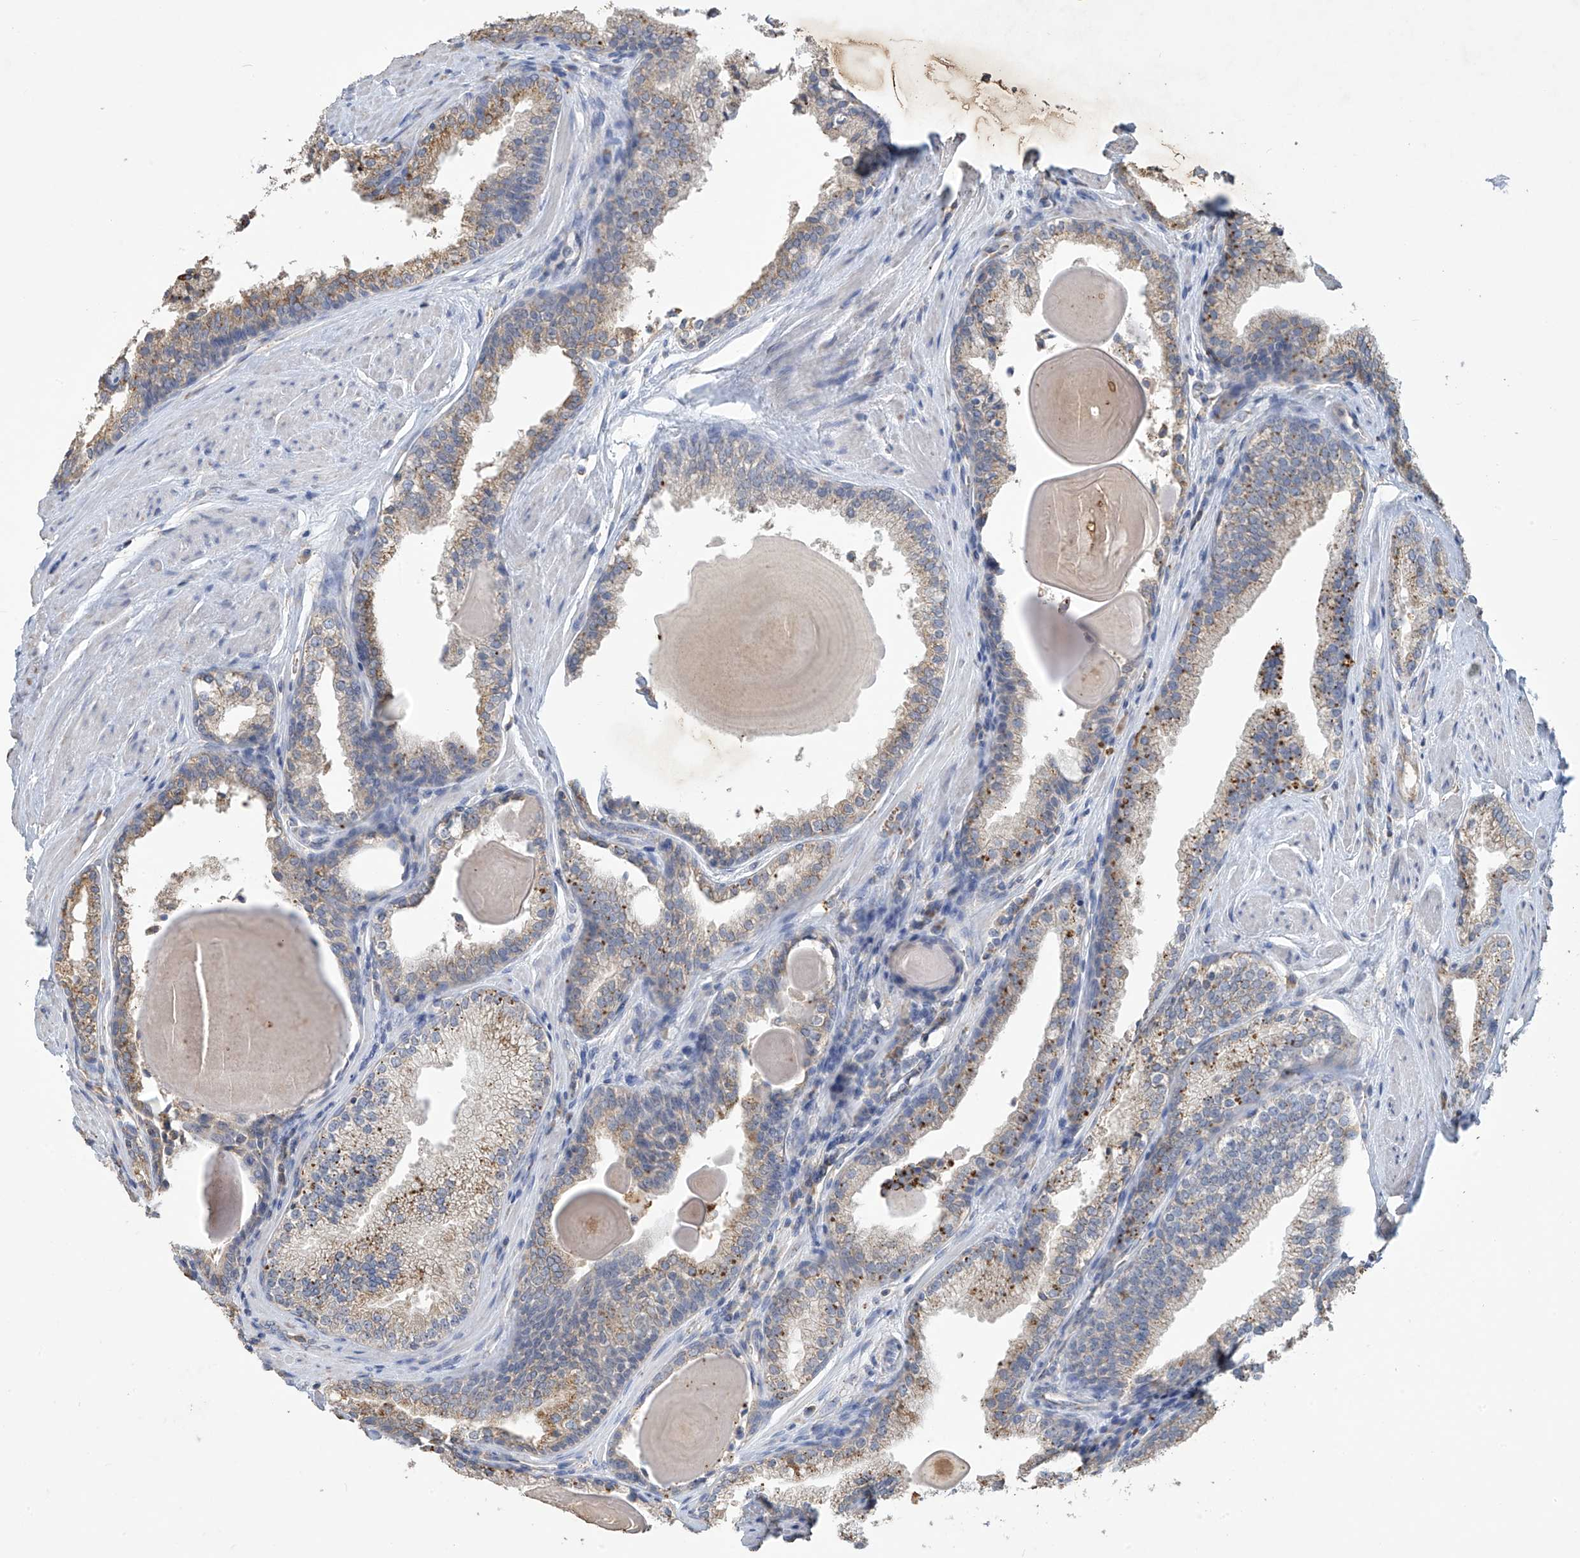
{"staining": {"intensity": "weak", "quantity": "25%-75%", "location": "cytoplasmic/membranous"}, "tissue": "prostate cancer", "cell_type": "Tumor cells", "image_type": "cancer", "snomed": [{"axis": "morphology", "description": "Adenocarcinoma, High grade"}, {"axis": "topography", "description": "Prostate"}], "caption": "Immunohistochemical staining of human prostate adenocarcinoma (high-grade) shows low levels of weak cytoplasmic/membranous staining in about 25%-75% of tumor cells.", "gene": "OGT", "patient": {"sex": "male", "age": 63}}